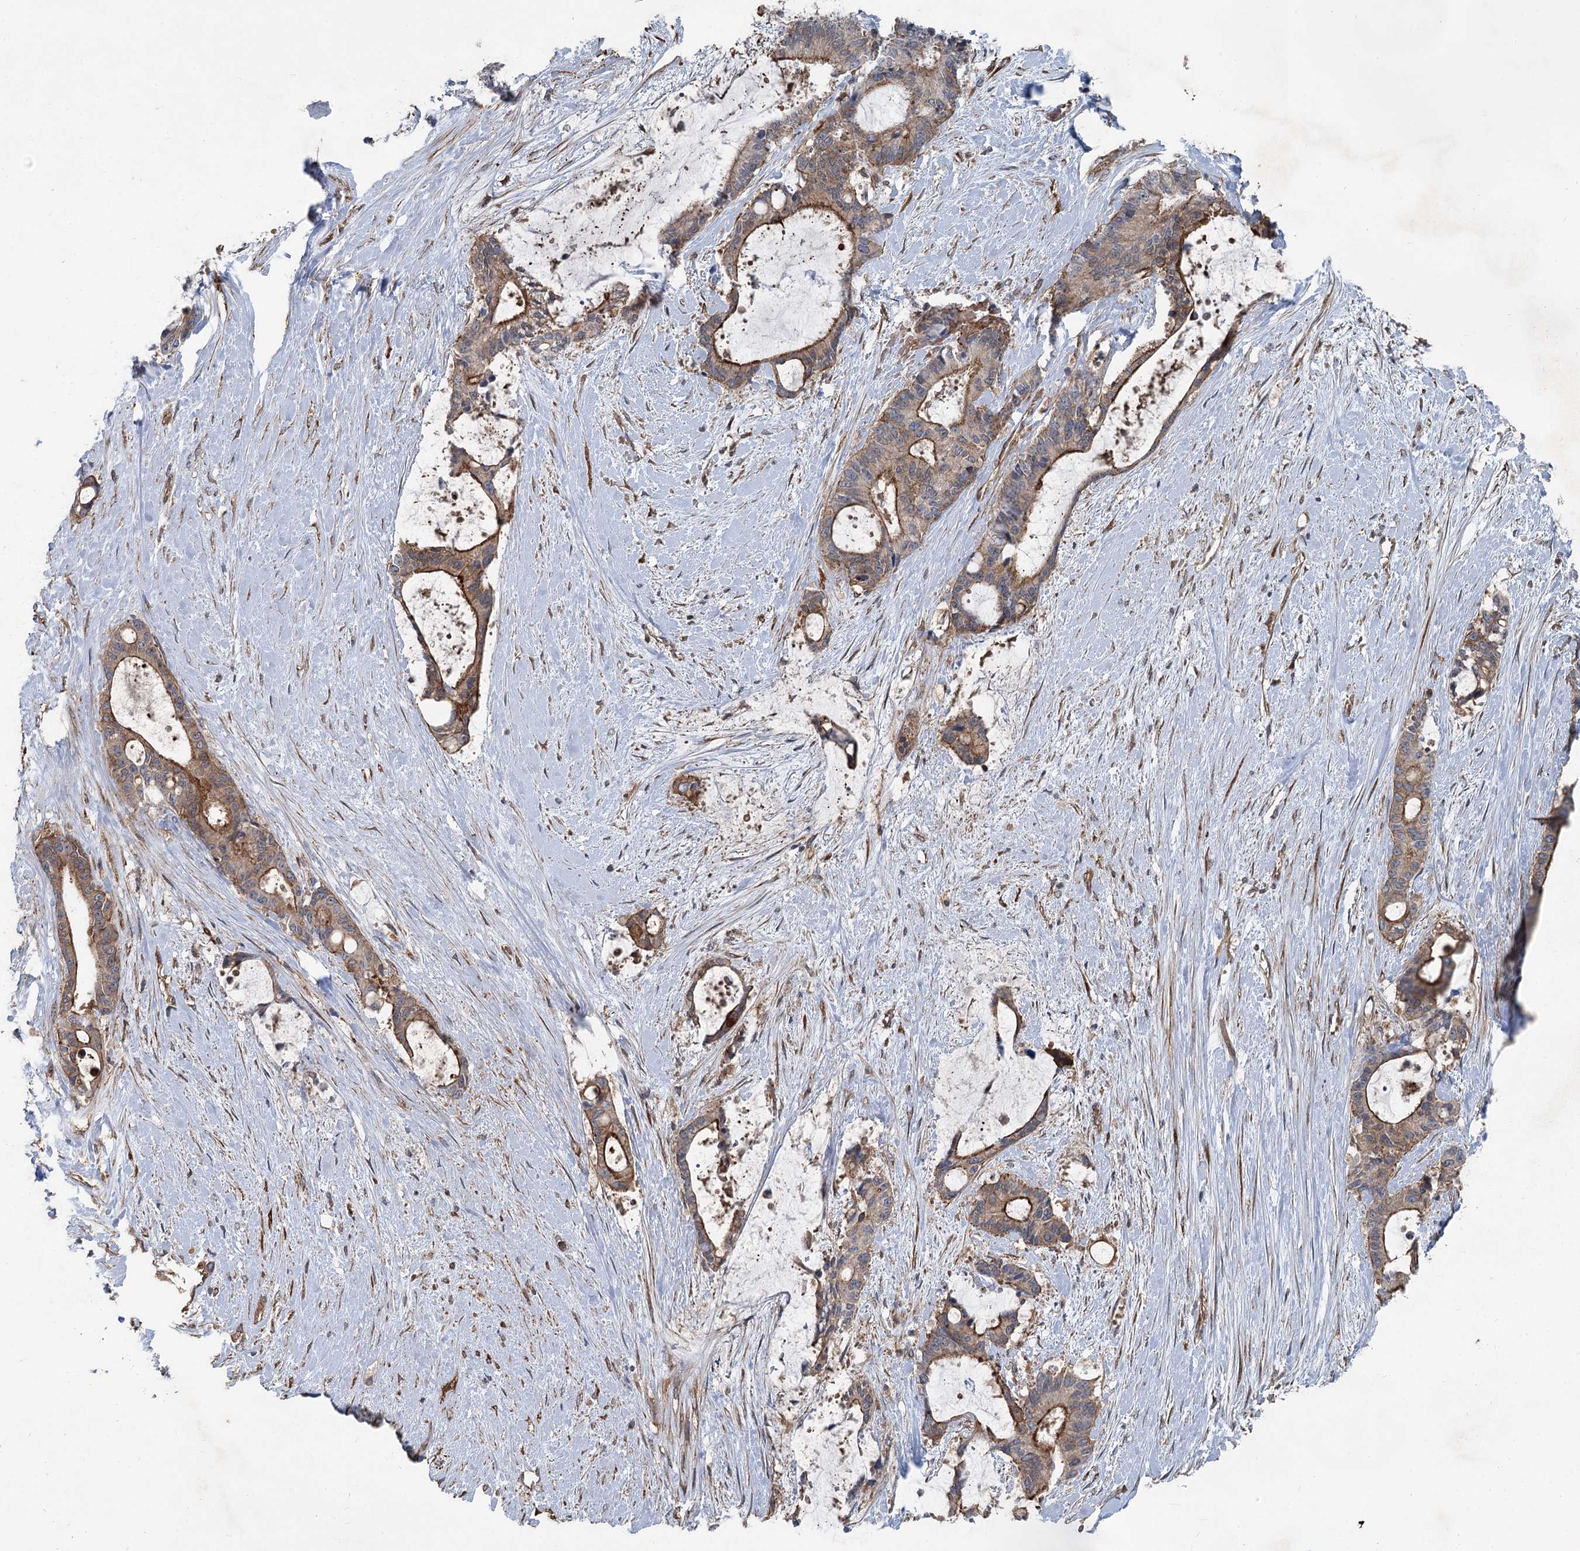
{"staining": {"intensity": "moderate", "quantity": "25%-75%", "location": "cytoplasmic/membranous"}, "tissue": "liver cancer", "cell_type": "Tumor cells", "image_type": "cancer", "snomed": [{"axis": "morphology", "description": "Normal tissue, NOS"}, {"axis": "morphology", "description": "Cholangiocarcinoma"}, {"axis": "topography", "description": "Liver"}, {"axis": "topography", "description": "Peripheral nerve tissue"}], "caption": "Protein analysis of liver cancer (cholangiocarcinoma) tissue displays moderate cytoplasmic/membranous staining in approximately 25%-75% of tumor cells.", "gene": "IQSEC1", "patient": {"sex": "female", "age": 73}}